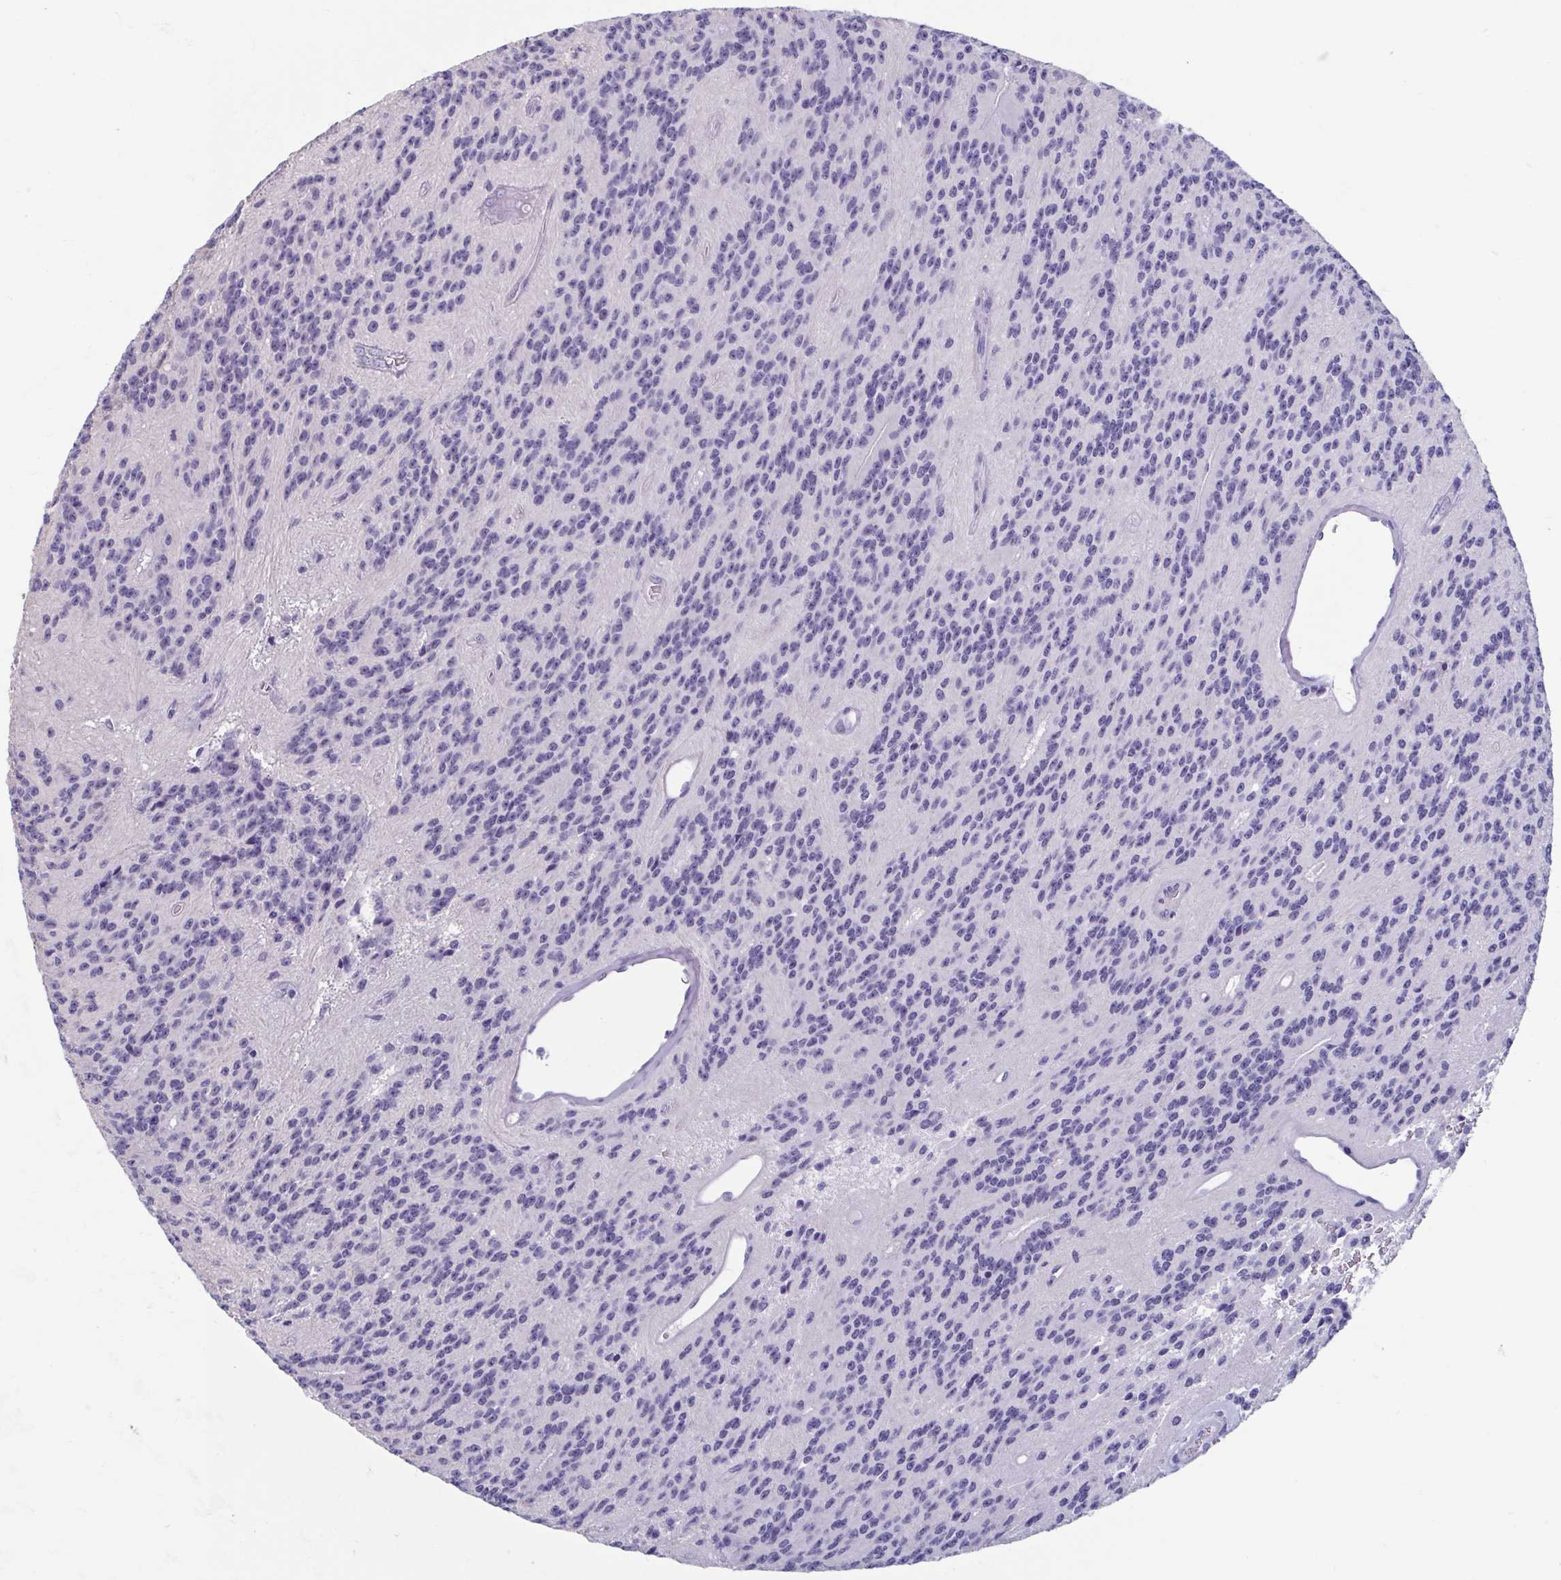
{"staining": {"intensity": "negative", "quantity": "none", "location": "none"}, "tissue": "glioma", "cell_type": "Tumor cells", "image_type": "cancer", "snomed": [{"axis": "morphology", "description": "Glioma, malignant, Low grade"}, {"axis": "topography", "description": "Brain"}], "caption": "Immunohistochemistry (IHC) micrograph of malignant glioma (low-grade) stained for a protein (brown), which displays no expression in tumor cells.", "gene": "MORC4", "patient": {"sex": "male", "age": 31}}